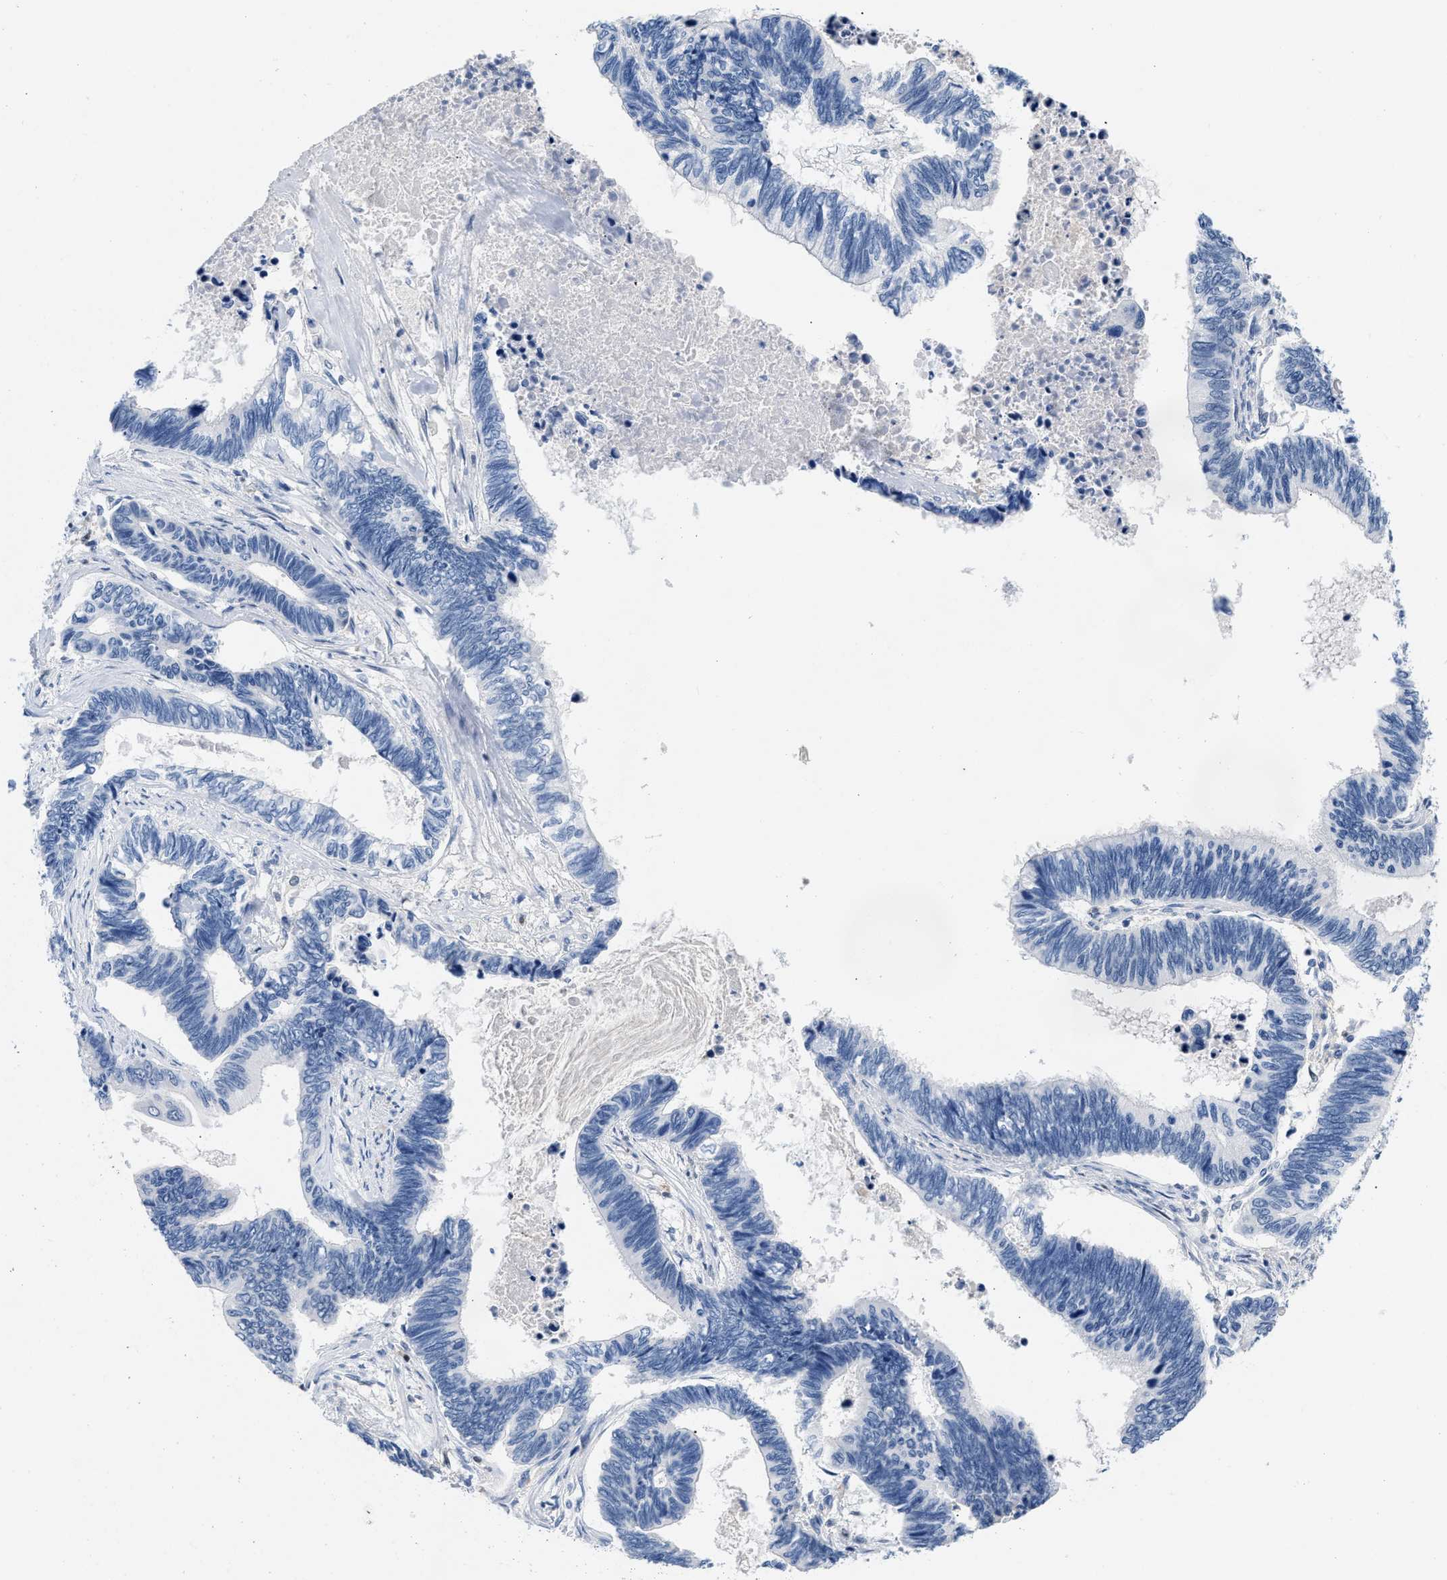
{"staining": {"intensity": "negative", "quantity": "none", "location": "none"}, "tissue": "pancreatic cancer", "cell_type": "Tumor cells", "image_type": "cancer", "snomed": [{"axis": "morphology", "description": "Adenocarcinoma, NOS"}, {"axis": "topography", "description": "Pancreas"}], "caption": "The histopathology image reveals no significant expression in tumor cells of pancreatic cancer.", "gene": "BOLL", "patient": {"sex": "female", "age": 70}}